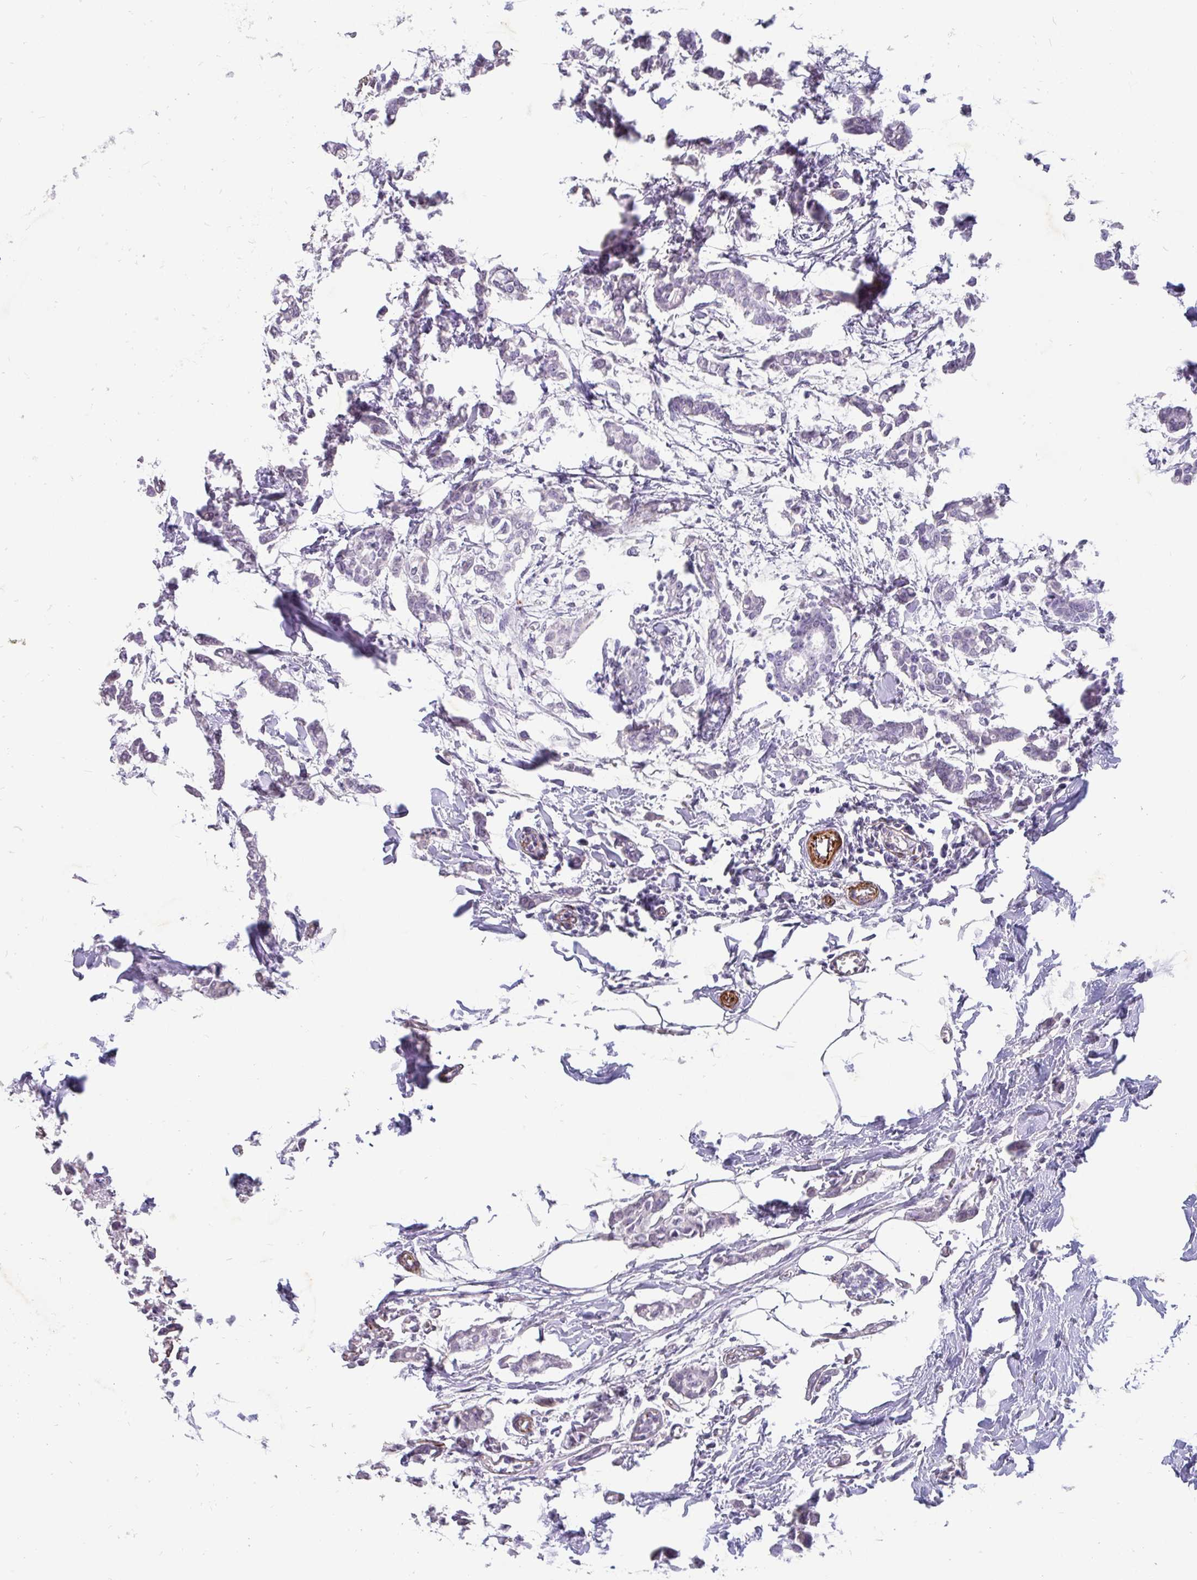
{"staining": {"intensity": "negative", "quantity": "none", "location": "none"}, "tissue": "breast cancer", "cell_type": "Tumor cells", "image_type": "cancer", "snomed": [{"axis": "morphology", "description": "Duct carcinoma"}, {"axis": "topography", "description": "Breast"}], "caption": "Tumor cells are negative for brown protein staining in breast cancer.", "gene": "EML5", "patient": {"sex": "female", "age": 41}}